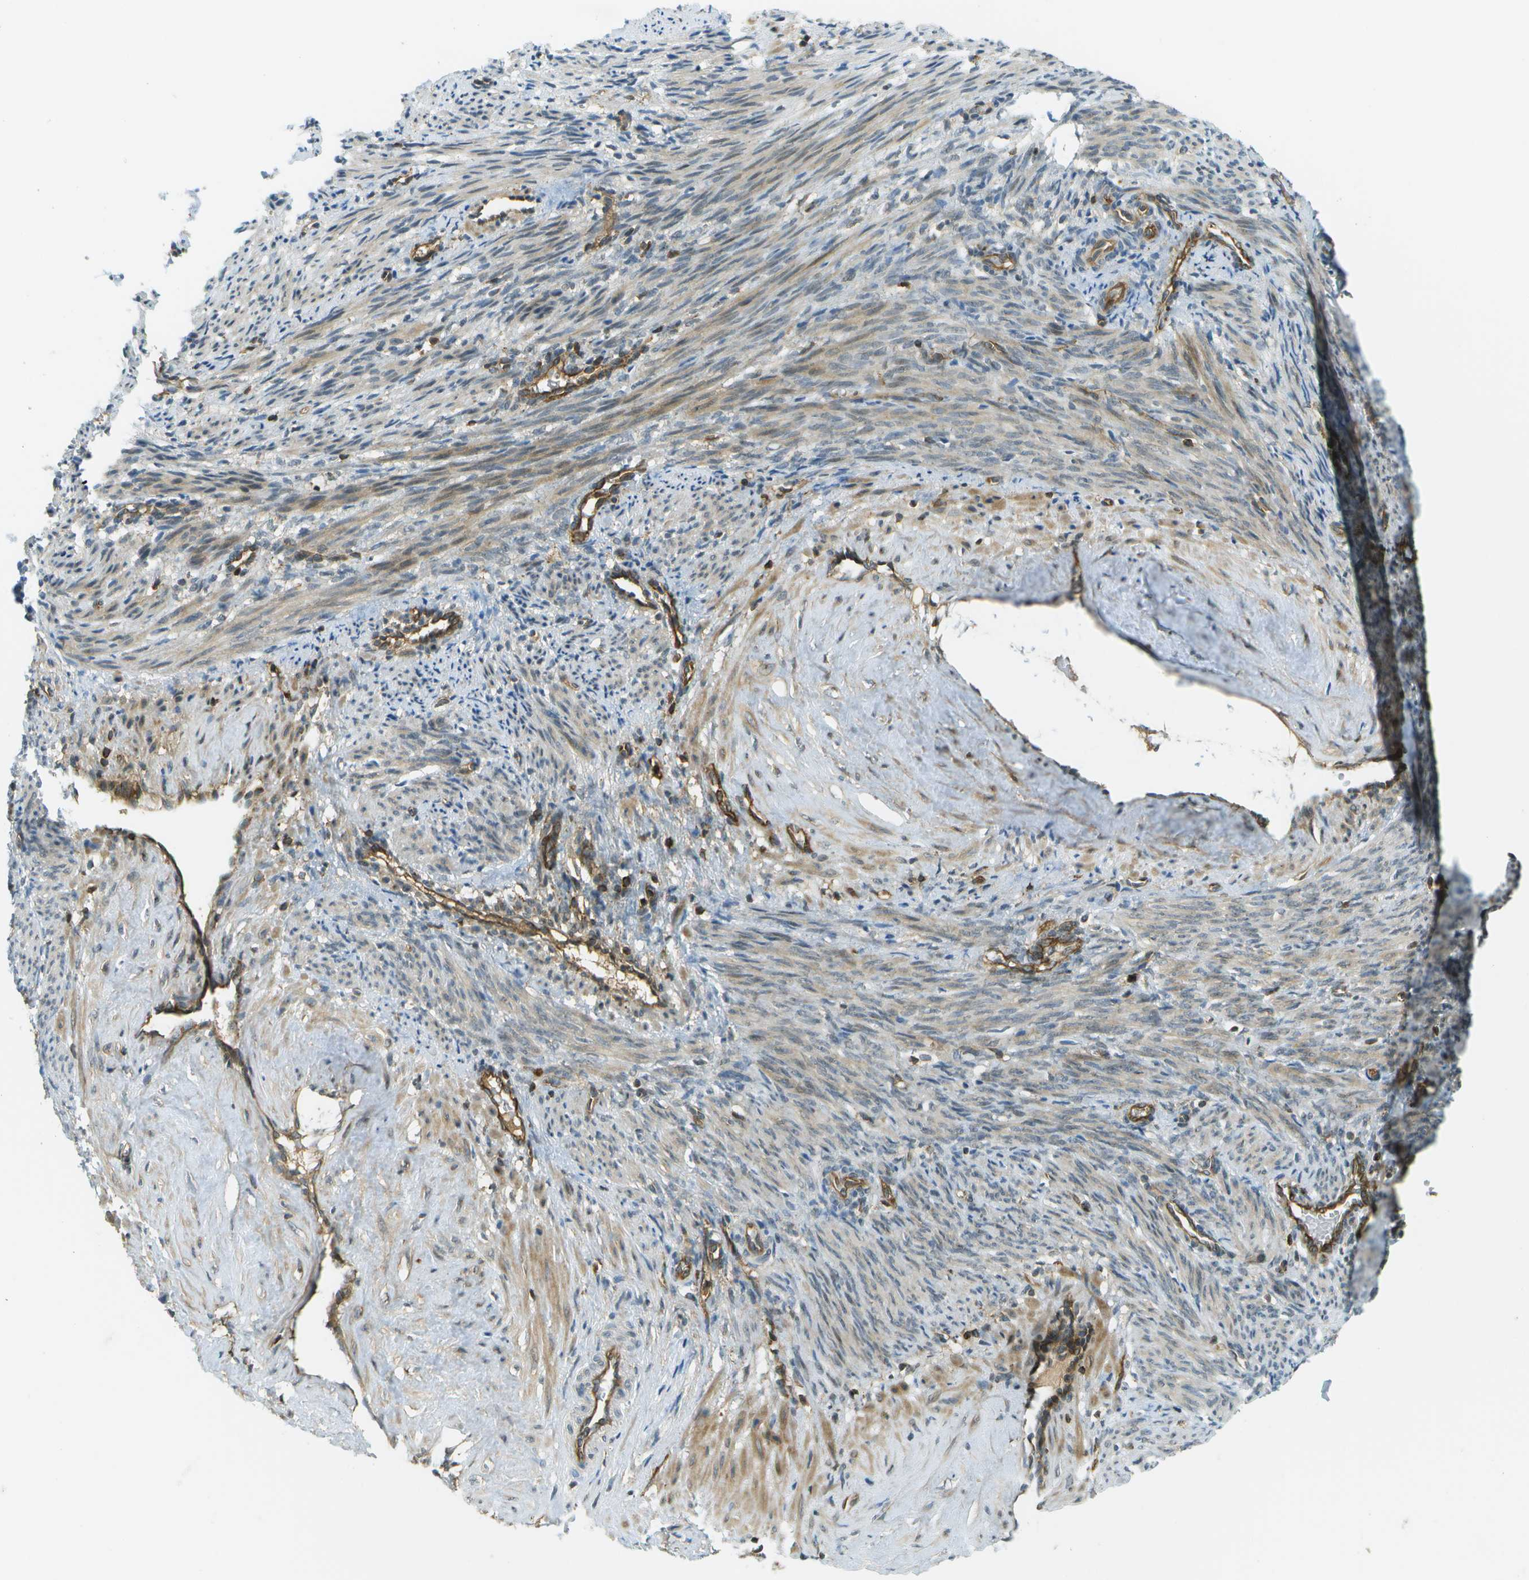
{"staining": {"intensity": "moderate", "quantity": "25%-75%", "location": "cytoplasmic/membranous"}, "tissue": "smooth muscle", "cell_type": "Smooth muscle cells", "image_type": "normal", "snomed": [{"axis": "morphology", "description": "Normal tissue, NOS"}, {"axis": "topography", "description": "Endometrium"}], "caption": "About 25%-75% of smooth muscle cells in benign human smooth muscle exhibit moderate cytoplasmic/membranous protein expression as visualized by brown immunohistochemical staining.", "gene": "TMTC1", "patient": {"sex": "female", "age": 33}}